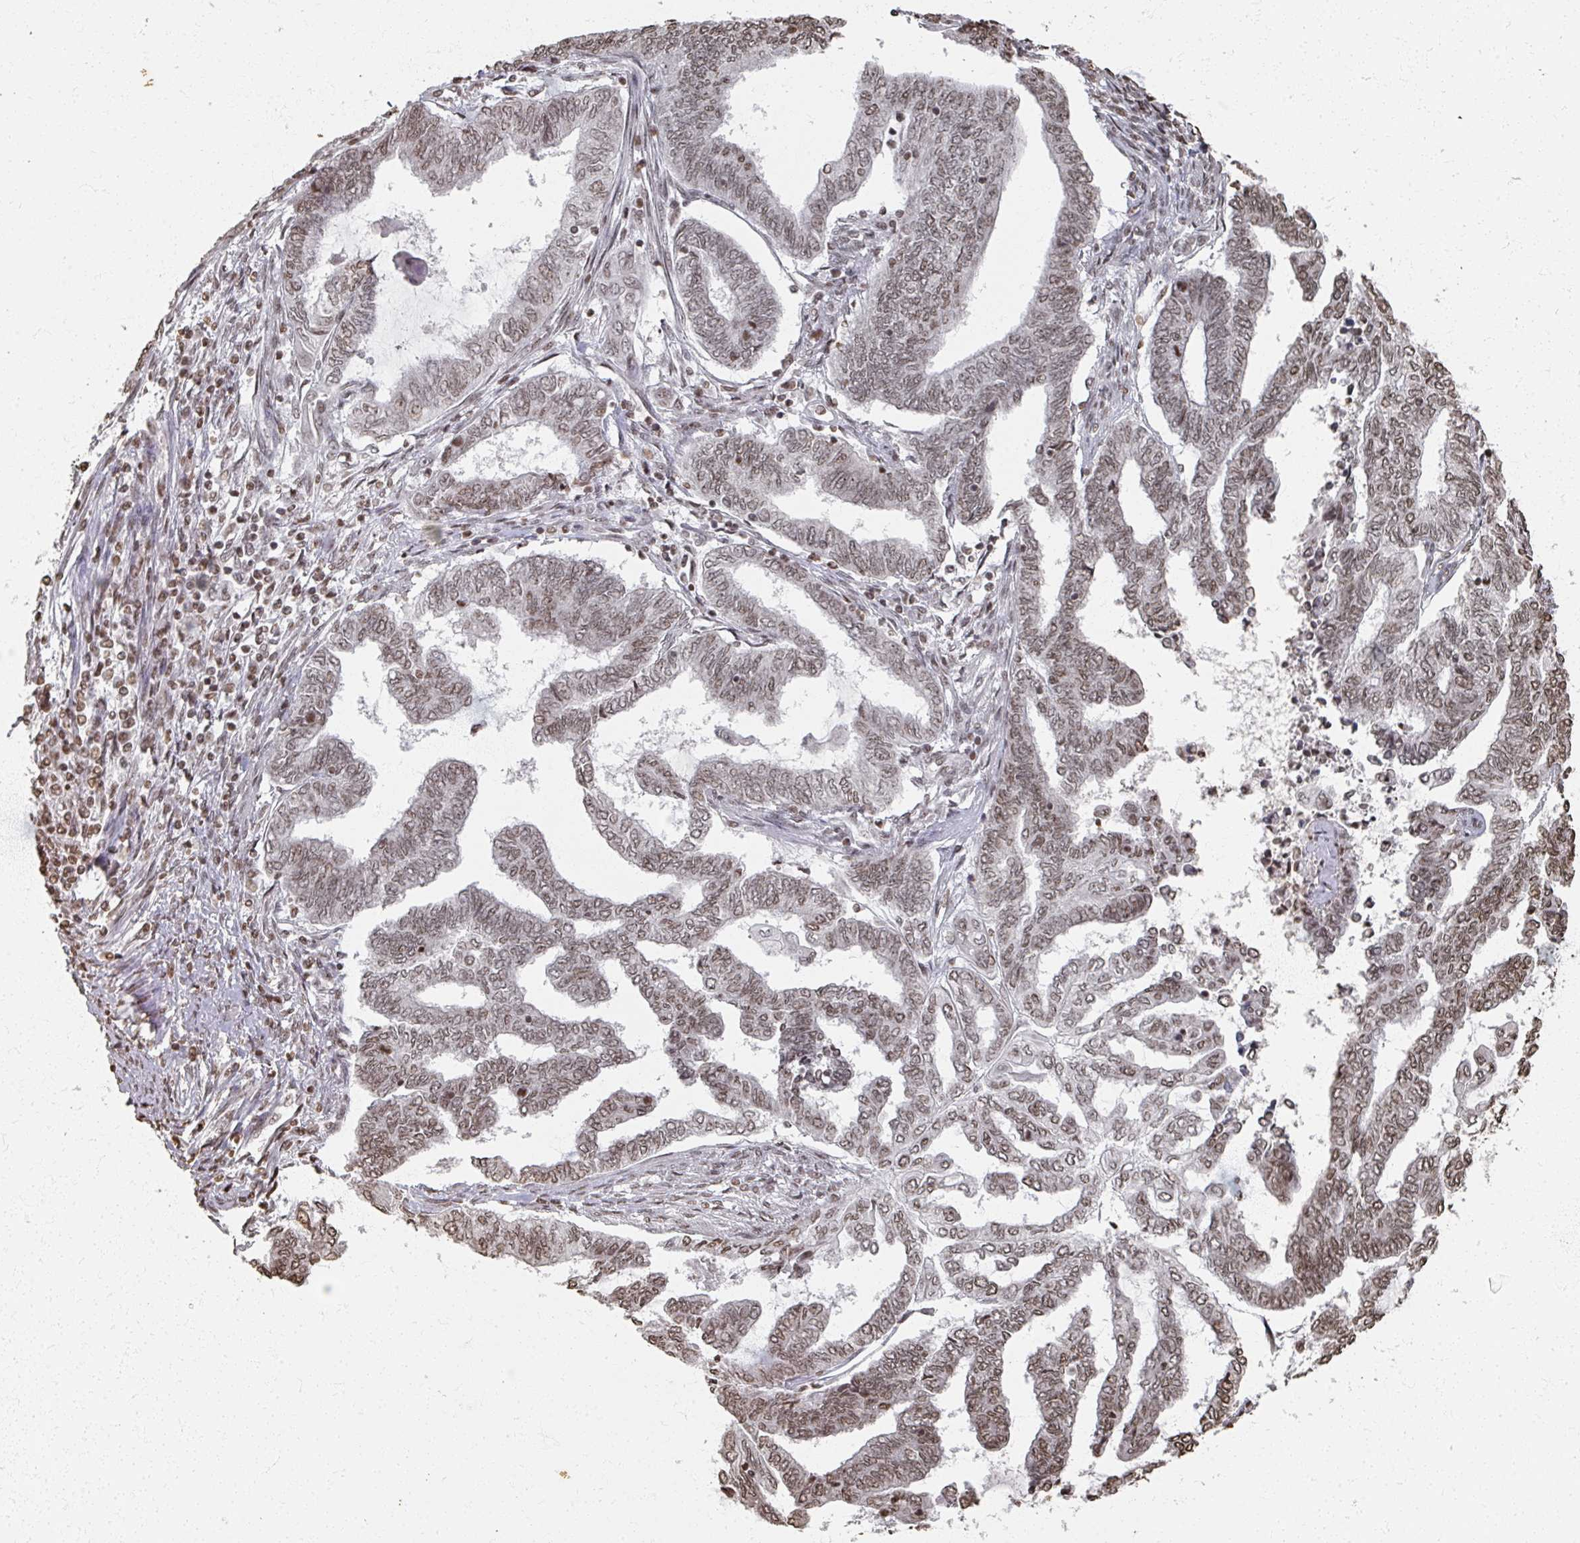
{"staining": {"intensity": "weak", "quantity": "25%-75%", "location": "nuclear"}, "tissue": "endometrial cancer", "cell_type": "Tumor cells", "image_type": "cancer", "snomed": [{"axis": "morphology", "description": "Adenocarcinoma, NOS"}, {"axis": "topography", "description": "Uterus"}, {"axis": "topography", "description": "Endometrium"}], "caption": "About 25%-75% of tumor cells in endometrial cancer (adenocarcinoma) demonstrate weak nuclear protein positivity as visualized by brown immunohistochemical staining.", "gene": "DCUN1D5", "patient": {"sex": "female", "age": 70}}